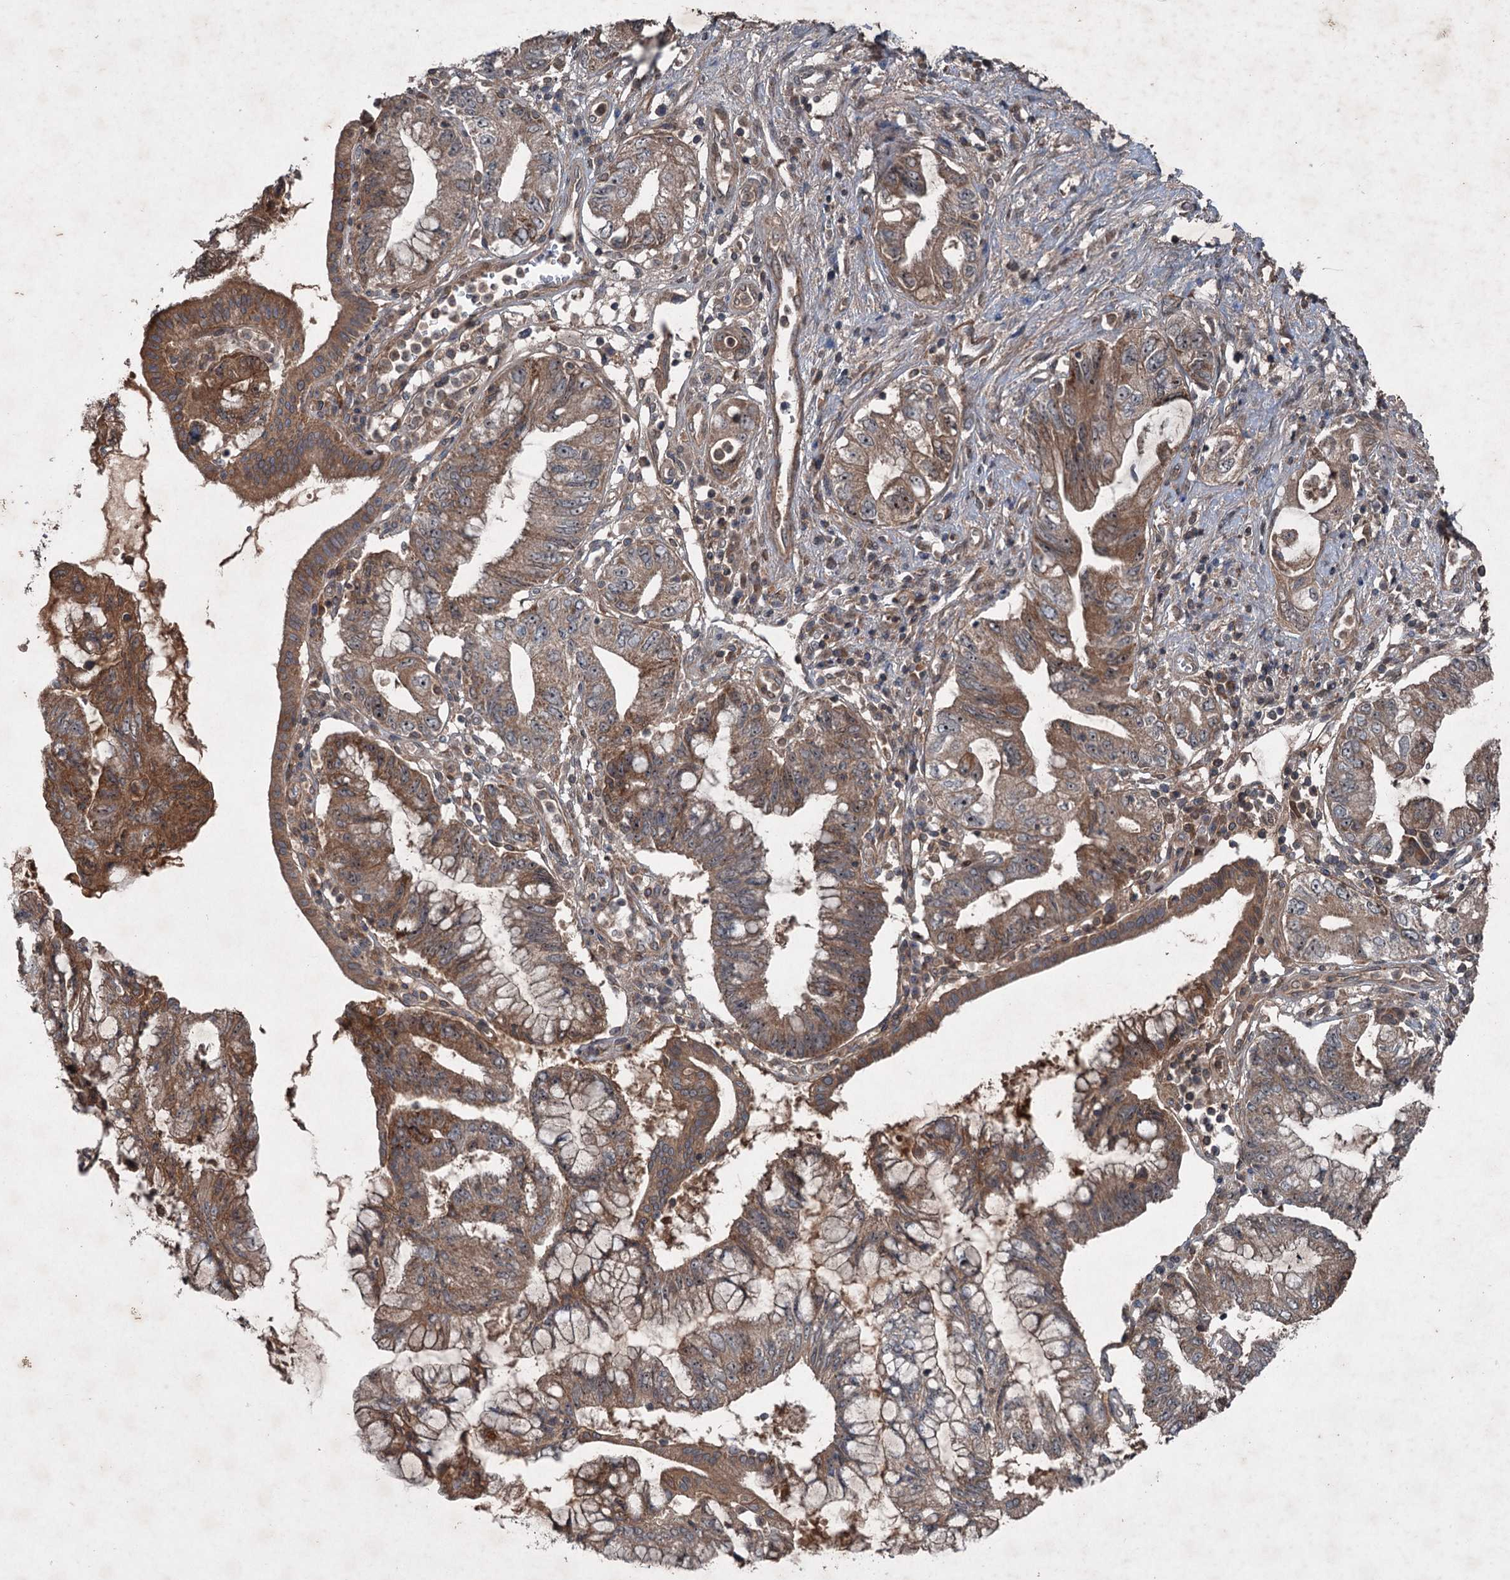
{"staining": {"intensity": "moderate", "quantity": ">75%", "location": "cytoplasmic/membranous"}, "tissue": "pancreatic cancer", "cell_type": "Tumor cells", "image_type": "cancer", "snomed": [{"axis": "morphology", "description": "Adenocarcinoma, NOS"}, {"axis": "topography", "description": "Pancreas"}], "caption": "Protein staining demonstrates moderate cytoplasmic/membranous positivity in approximately >75% of tumor cells in pancreatic cancer.", "gene": "ALAS1", "patient": {"sex": "female", "age": 73}}